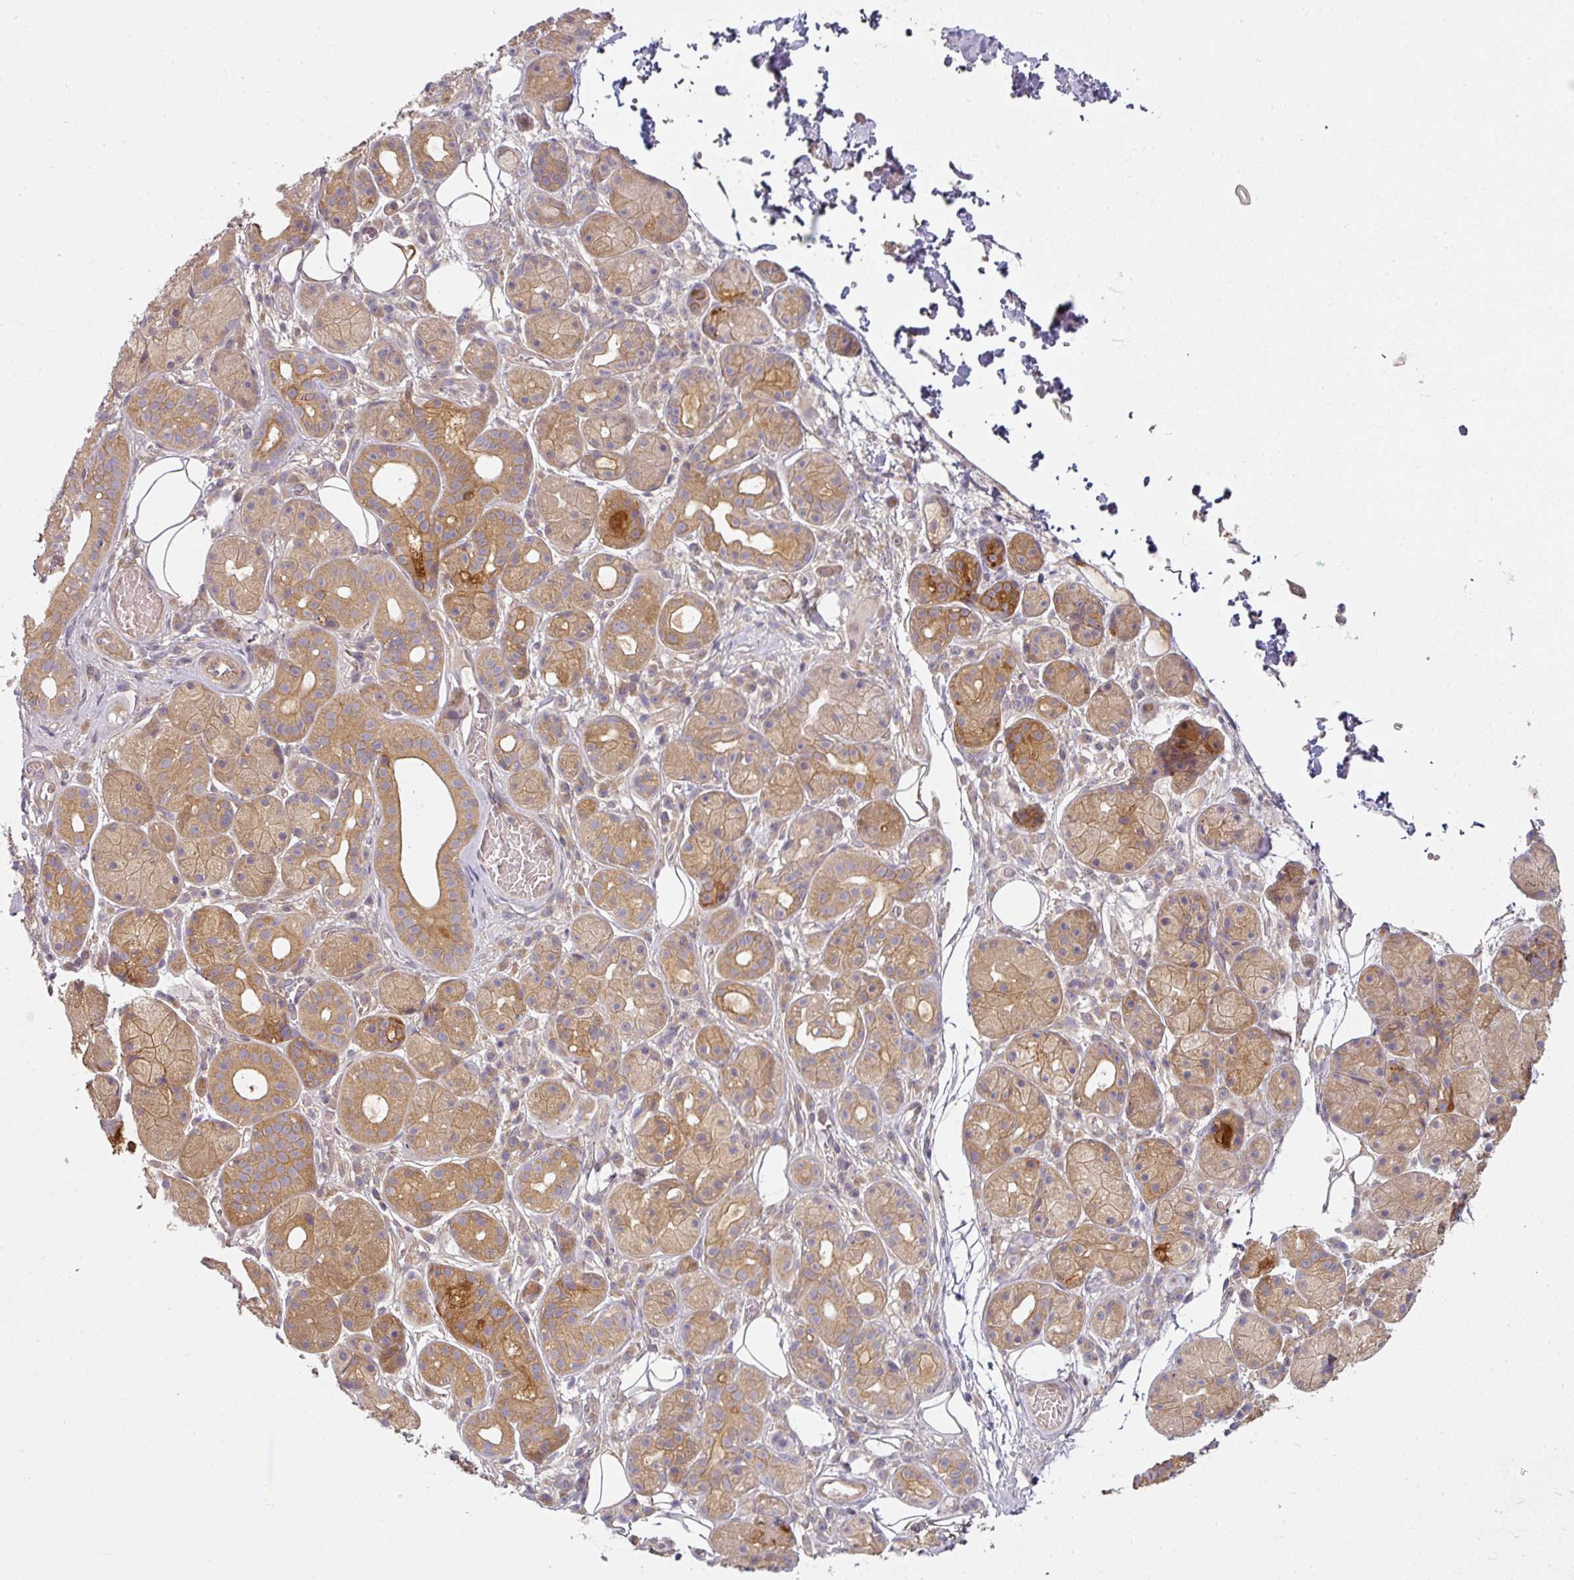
{"staining": {"intensity": "moderate", "quantity": ">75%", "location": "cytoplasmic/membranous"}, "tissue": "salivary gland", "cell_type": "Glandular cells", "image_type": "normal", "snomed": [{"axis": "morphology", "description": "Squamous cell carcinoma, NOS"}, {"axis": "topography", "description": "Skin"}, {"axis": "topography", "description": "Head-Neck"}], "caption": "The immunohistochemical stain highlights moderate cytoplasmic/membranous positivity in glandular cells of unremarkable salivary gland.", "gene": "MAP2K2", "patient": {"sex": "male", "age": 80}}